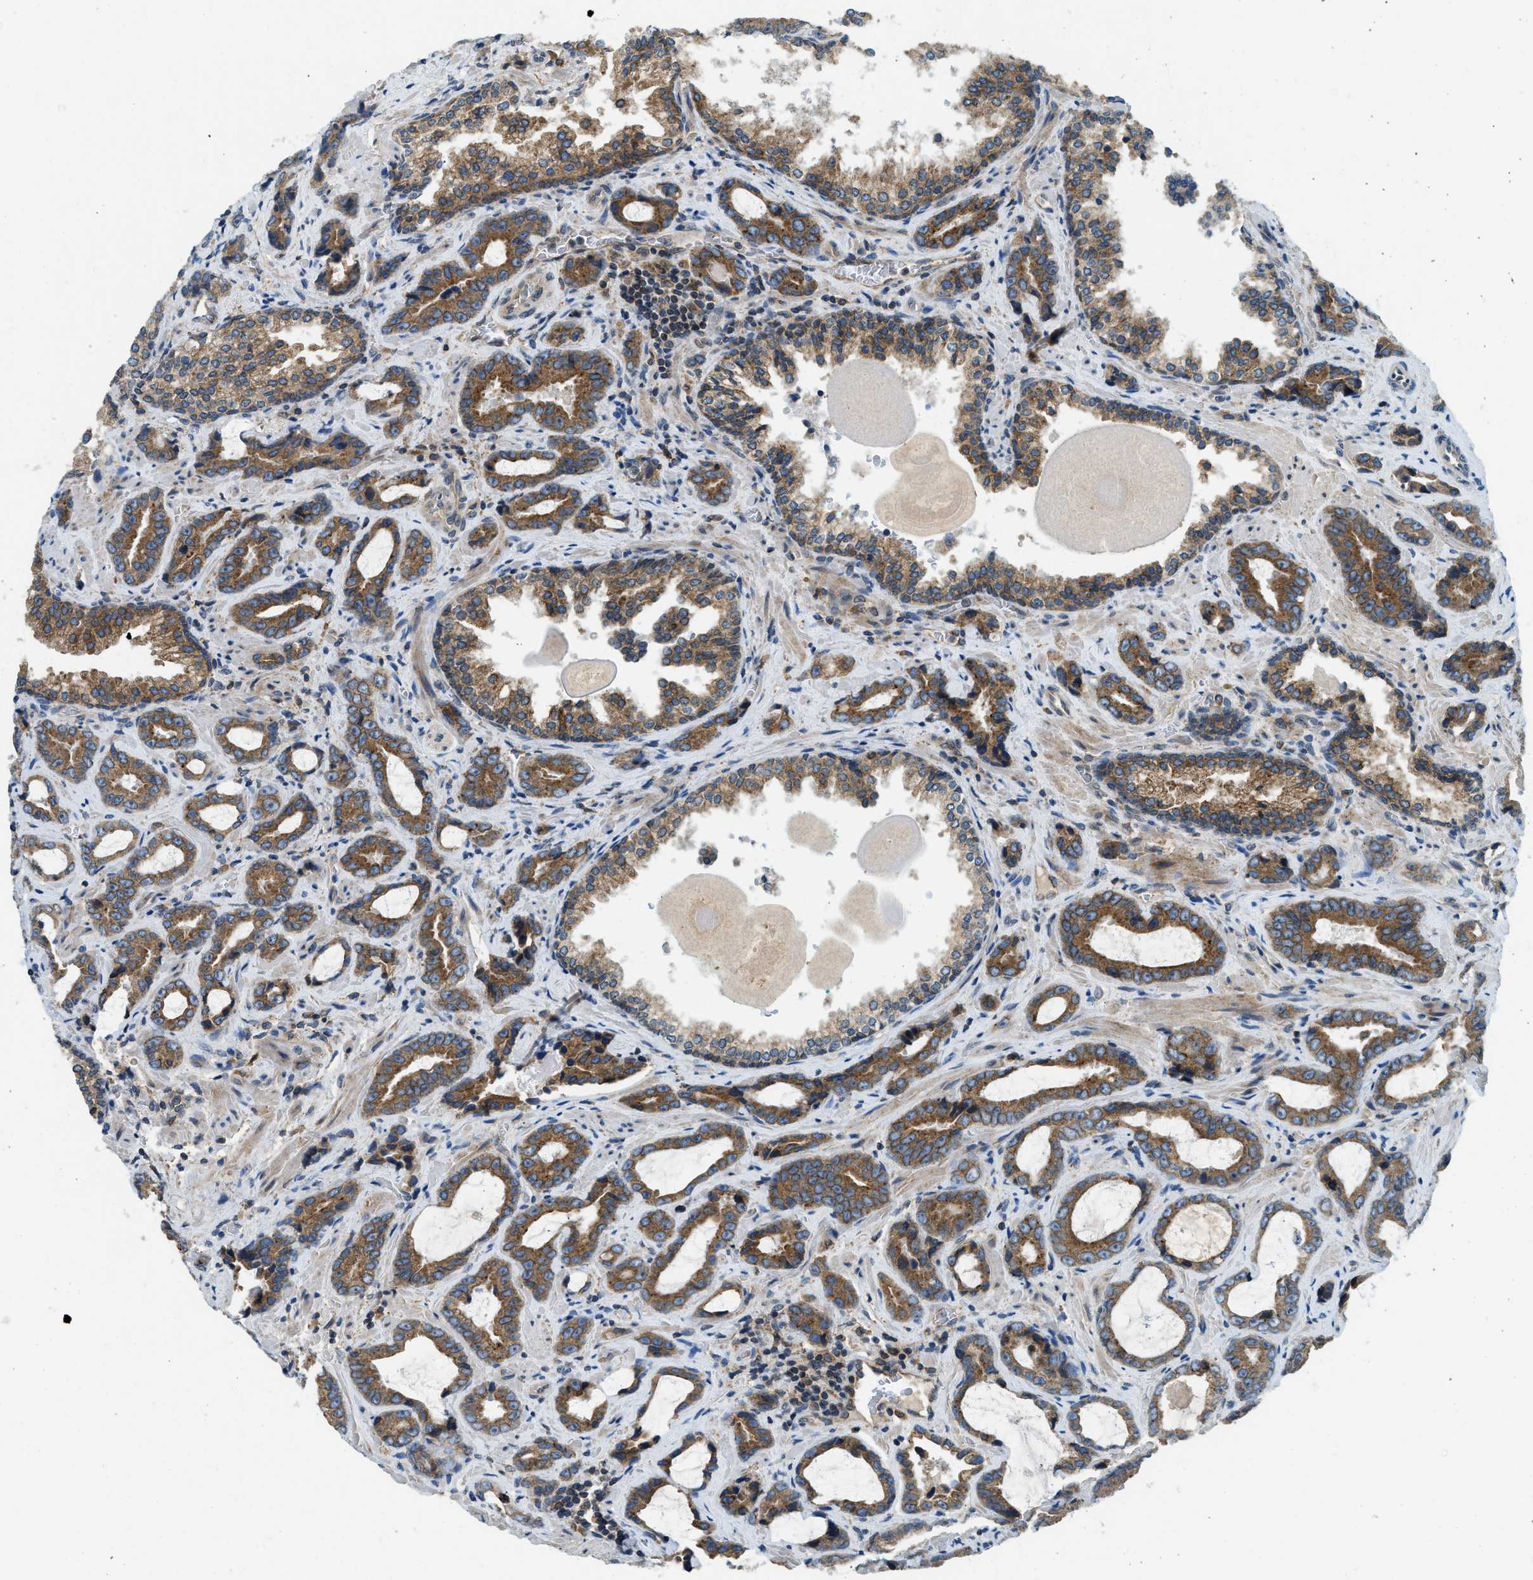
{"staining": {"intensity": "moderate", "quantity": ">75%", "location": "cytoplasmic/membranous"}, "tissue": "prostate cancer", "cell_type": "Tumor cells", "image_type": "cancer", "snomed": [{"axis": "morphology", "description": "Adenocarcinoma, Low grade"}, {"axis": "topography", "description": "Prostate"}], "caption": "Human prostate cancer (low-grade adenocarcinoma) stained with a brown dye reveals moderate cytoplasmic/membranous positive expression in about >75% of tumor cells.", "gene": "BCAP31", "patient": {"sex": "male", "age": 60}}